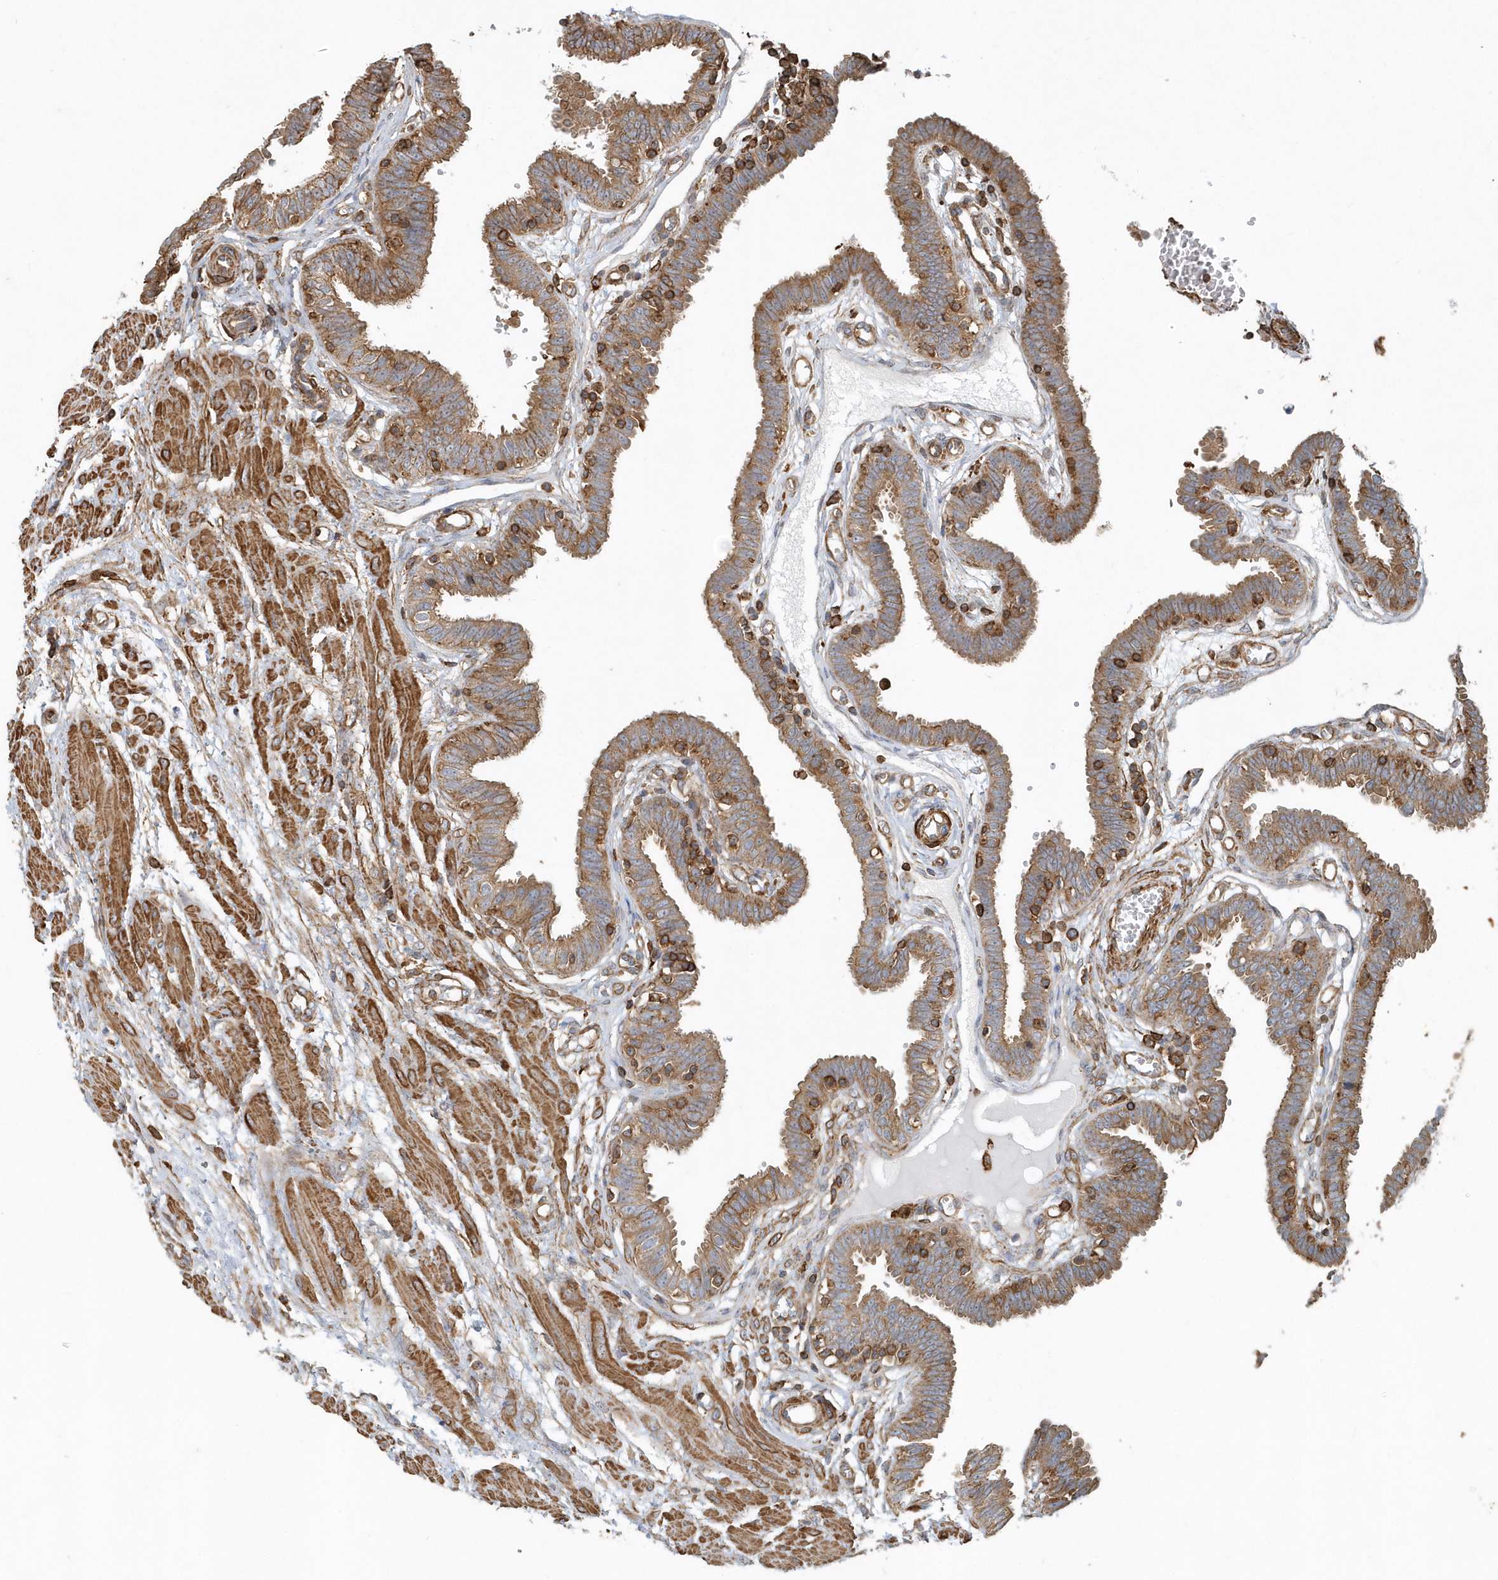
{"staining": {"intensity": "moderate", "quantity": ">75%", "location": "cytoplasmic/membranous"}, "tissue": "fallopian tube", "cell_type": "Glandular cells", "image_type": "normal", "snomed": [{"axis": "morphology", "description": "Normal tissue, NOS"}, {"axis": "topography", "description": "Fallopian tube"}], "caption": "Moderate cytoplasmic/membranous protein positivity is seen in approximately >75% of glandular cells in fallopian tube. The protein of interest is shown in brown color, while the nuclei are stained blue.", "gene": "MMUT", "patient": {"sex": "female", "age": 32}}